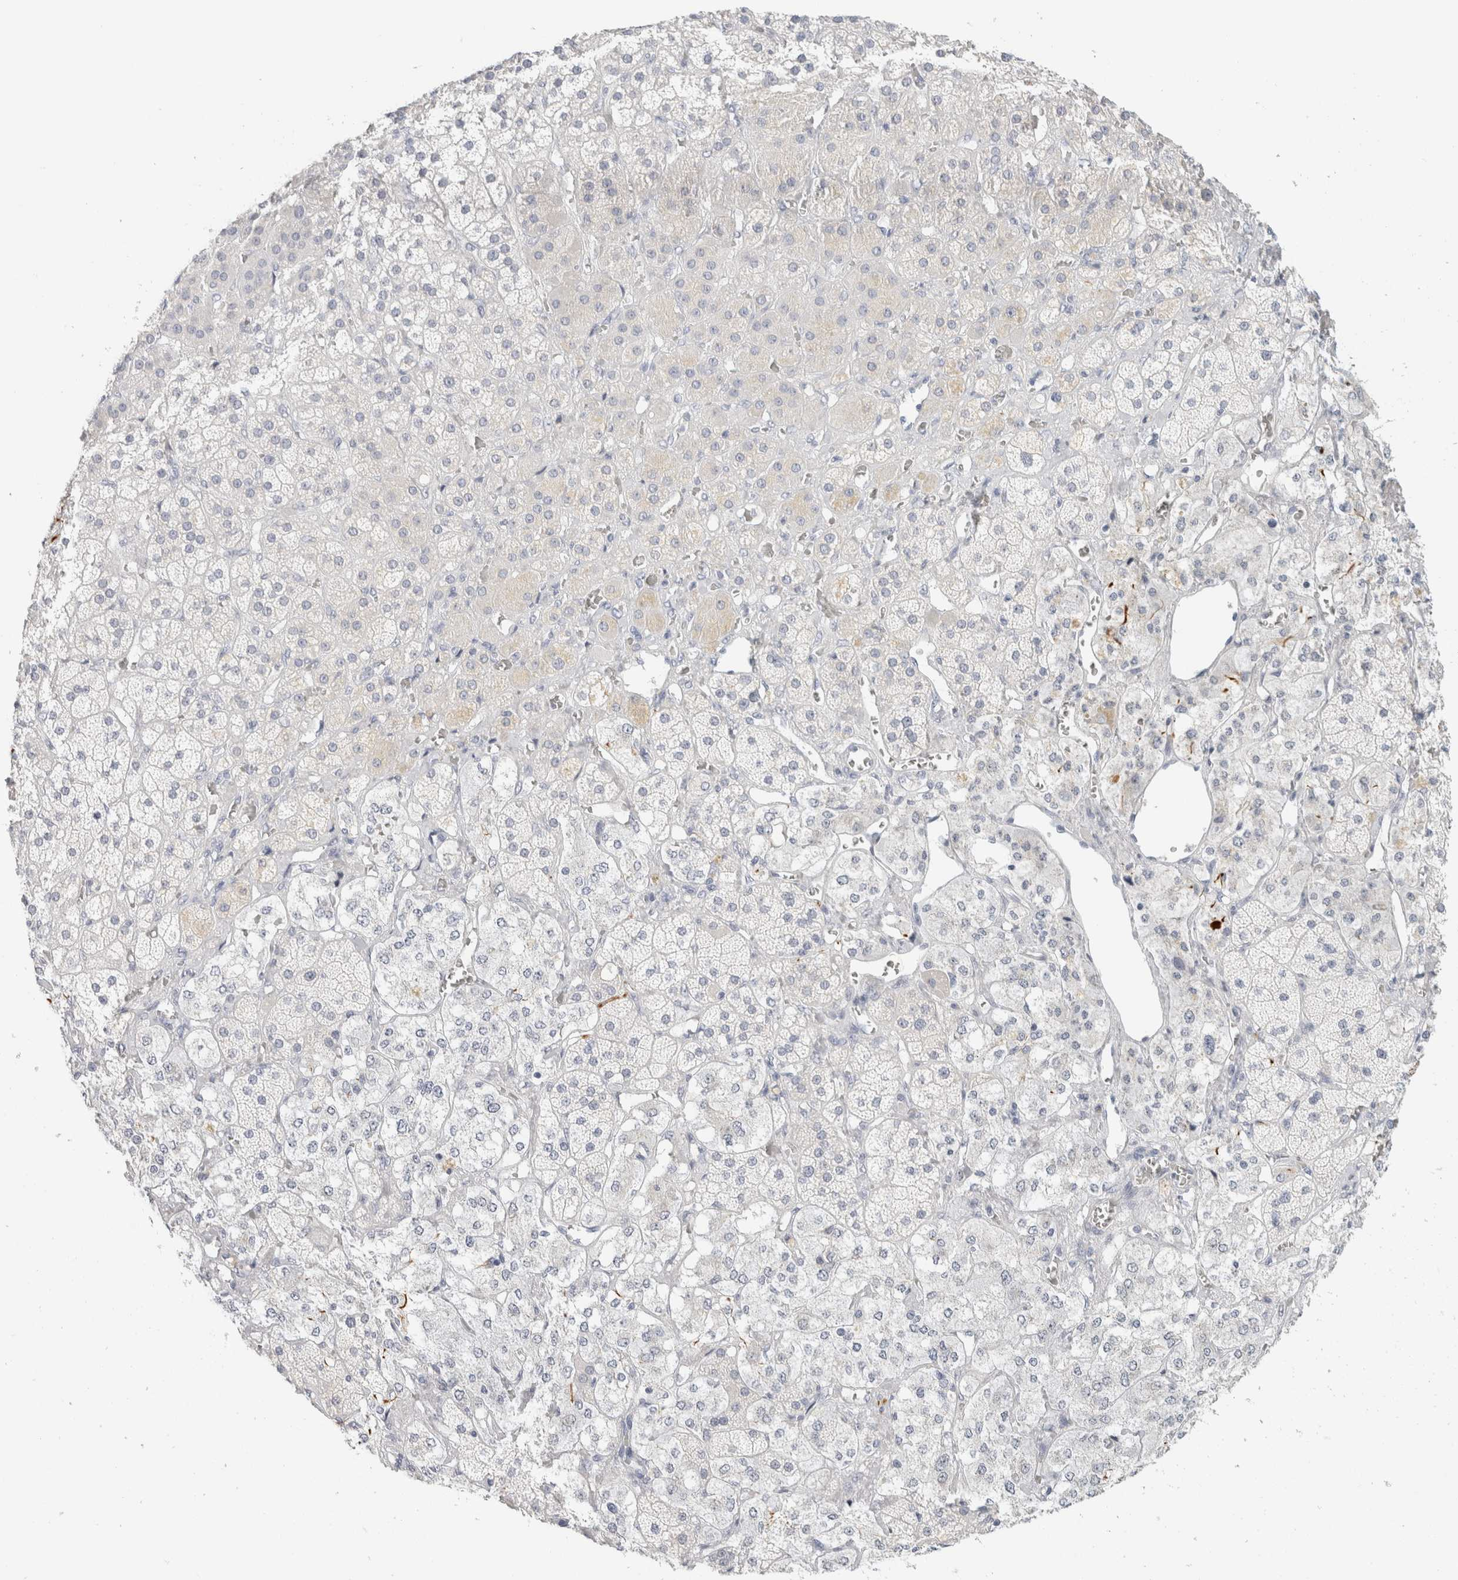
{"staining": {"intensity": "negative", "quantity": "none", "location": "none"}, "tissue": "adrenal gland", "cell_type": "Glandular cells", "image_type": "normal", "snomed": [{"axis": "morphology", "description": "Normal tissue, NOS"}, {"axis": "topography", "description": "Adrenal gland"}], "caption": "High power microscopy micrograph of an IHC image of unremarkable adrenal gland, revealing no significant expression in glandular cells. The staining was performed using DAB to visualize the protein expression in brown, while the nuclei were stained in blue with hematoxylin (Magnification: 20x).", "gene": "NEFM", "patient": {"sex": "male", "age": 57}}